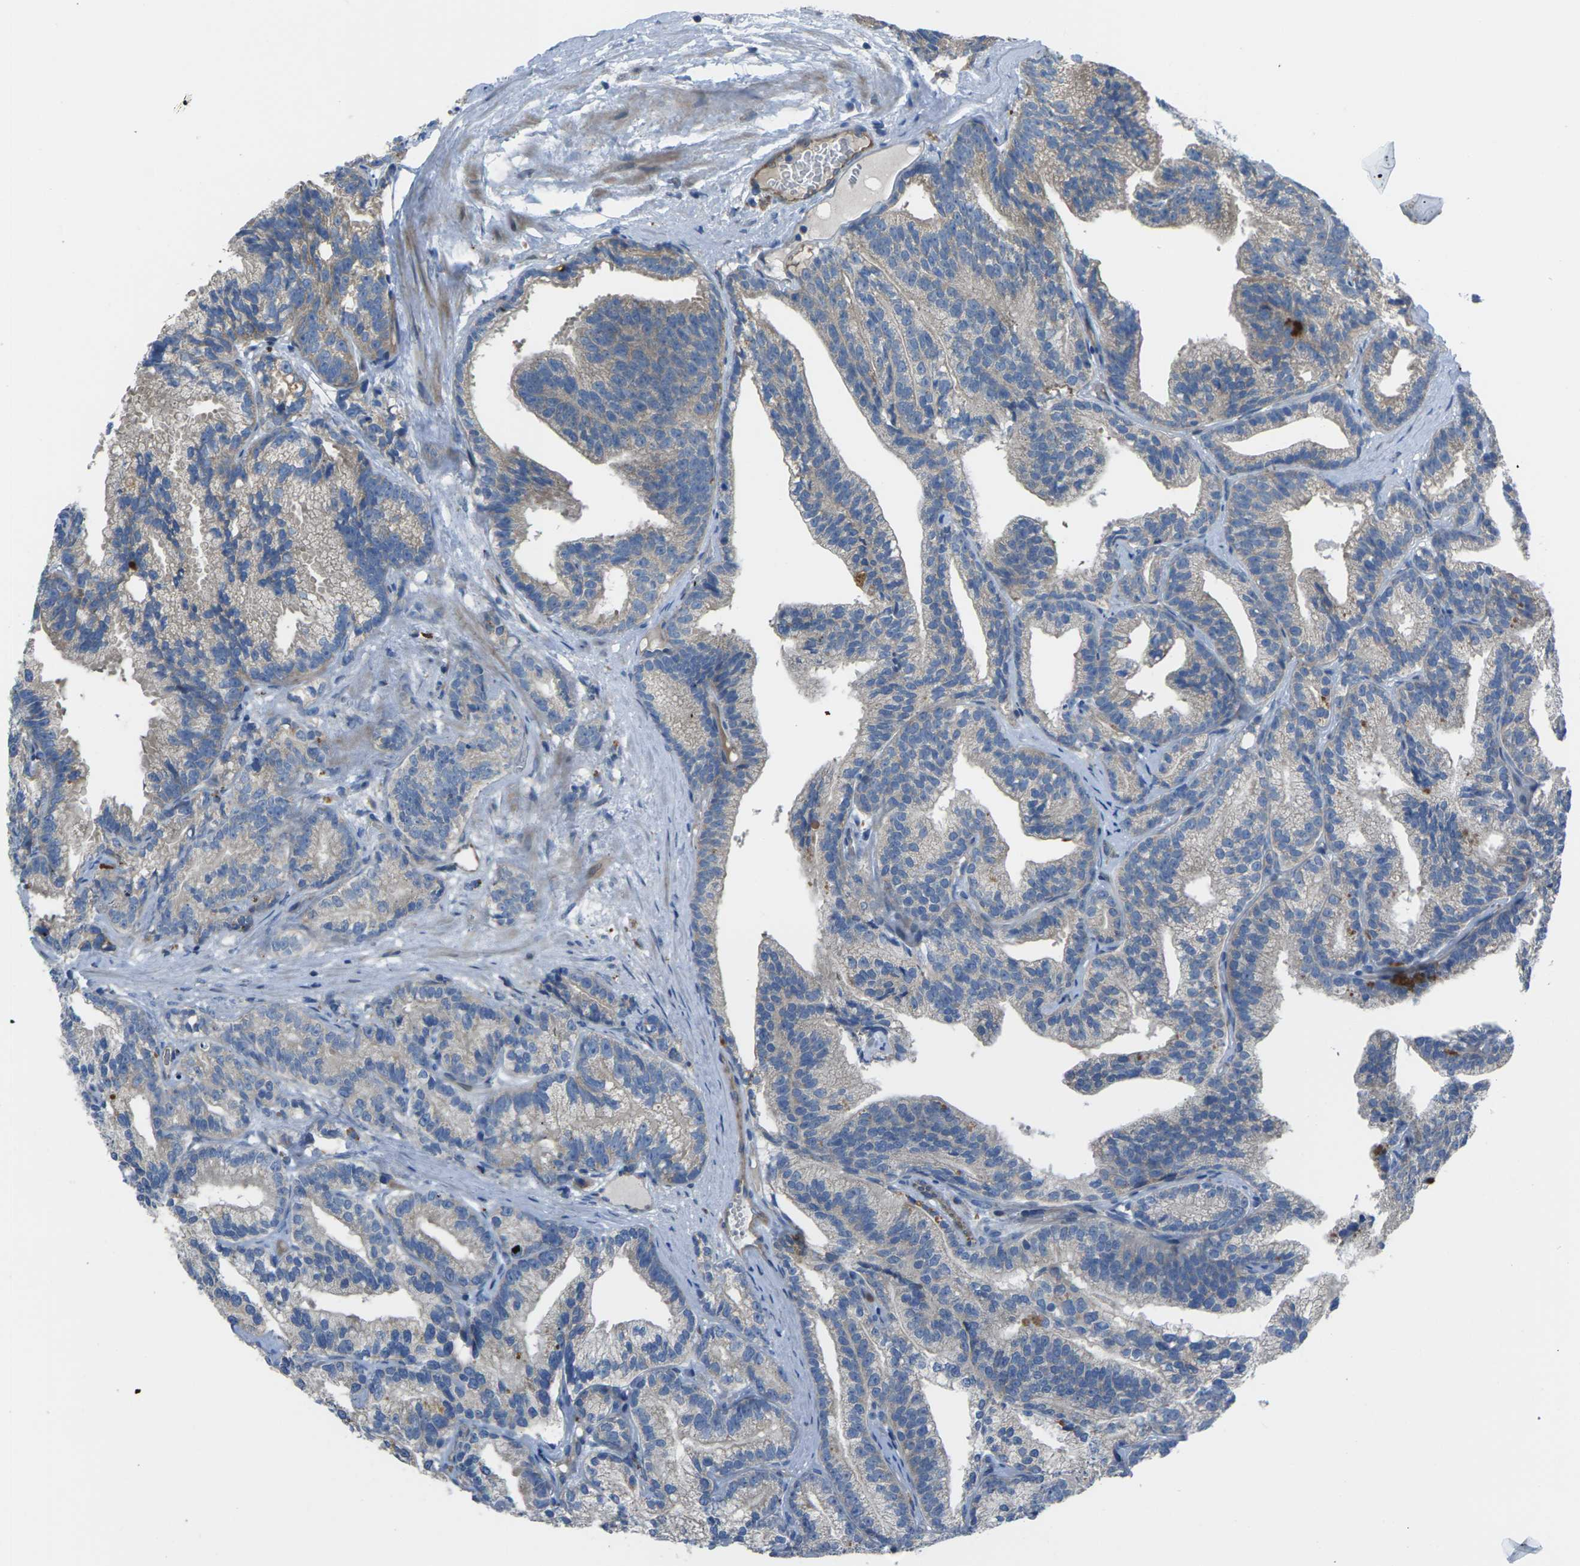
{"staining": {"intensity": "moderate", "quantity": ">75%", "location": "cytoplasmic/membranous"}, "tissue": "prostate cancer", "cell_type": "Tumor cells", "image_type": "cancer", "snomed": [{"axis": "morphology", "description": "Adenocarcinoma, Low grade"}, {"axis": "topography", "description": "Prostate"}], "caption": "Human prostate cancer stained with a protein marker displays moderate staining in tumor cells.", "gene": "EDNRA", "patient": {"sex": "male", "age": 89}}